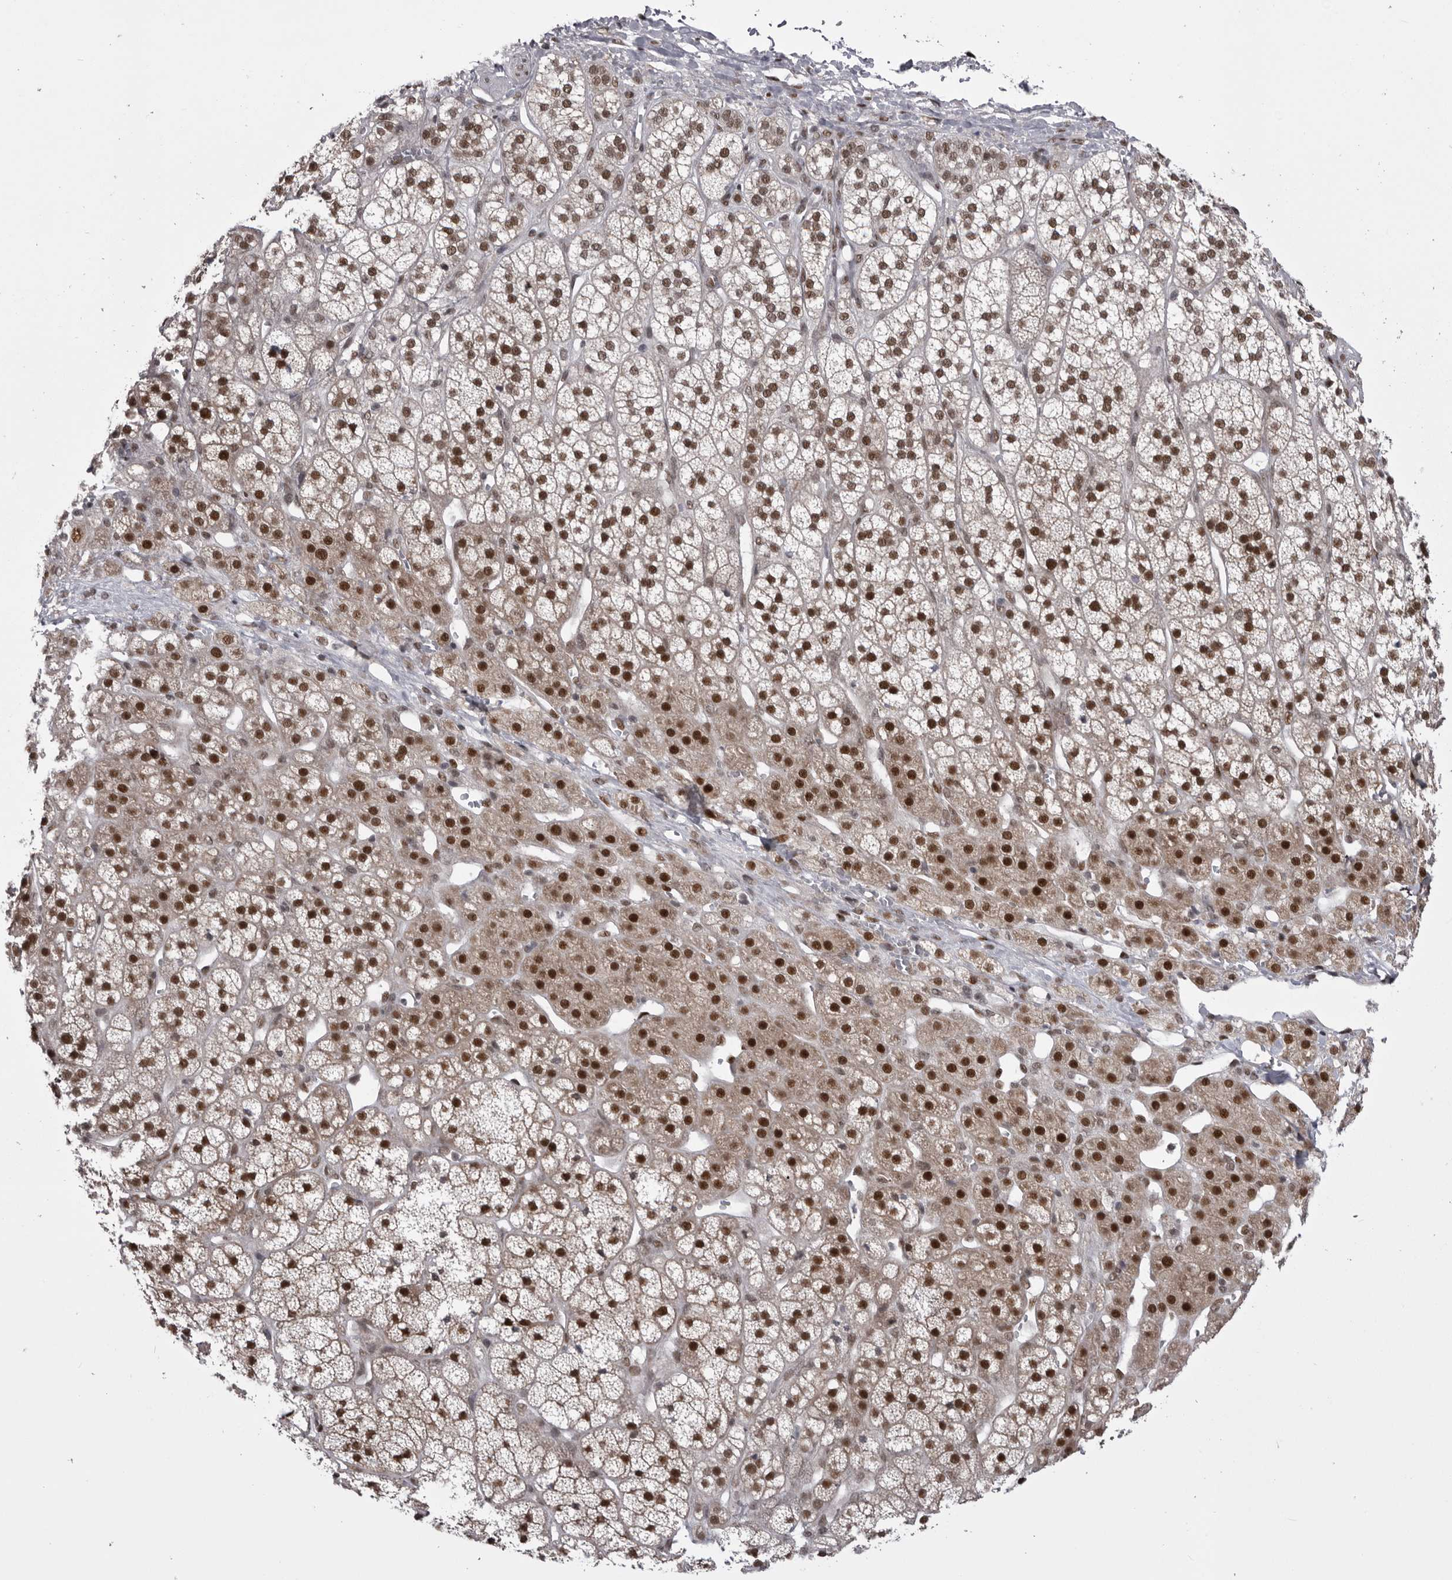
{"staining": {"intensity": "strong", "quantity": ">75%", "location": "nuclear"}, "tissue": "adrenal gland", "cell_type": "Glandular cells", "image_type": "normal", "snomed": [{"axis": "morphology", "description": "Normal tissue, NOS"}, {"axis": "topography", "description": "Adrenal gland"}], "caption": "Immunohistochemical staining of normal adrenal gland displays >75% levels of strong nuclear protein positivity in about >75% of glandular cells.", "gene": "MEPCE", "patient": {"sex": "male", "age": 56}}